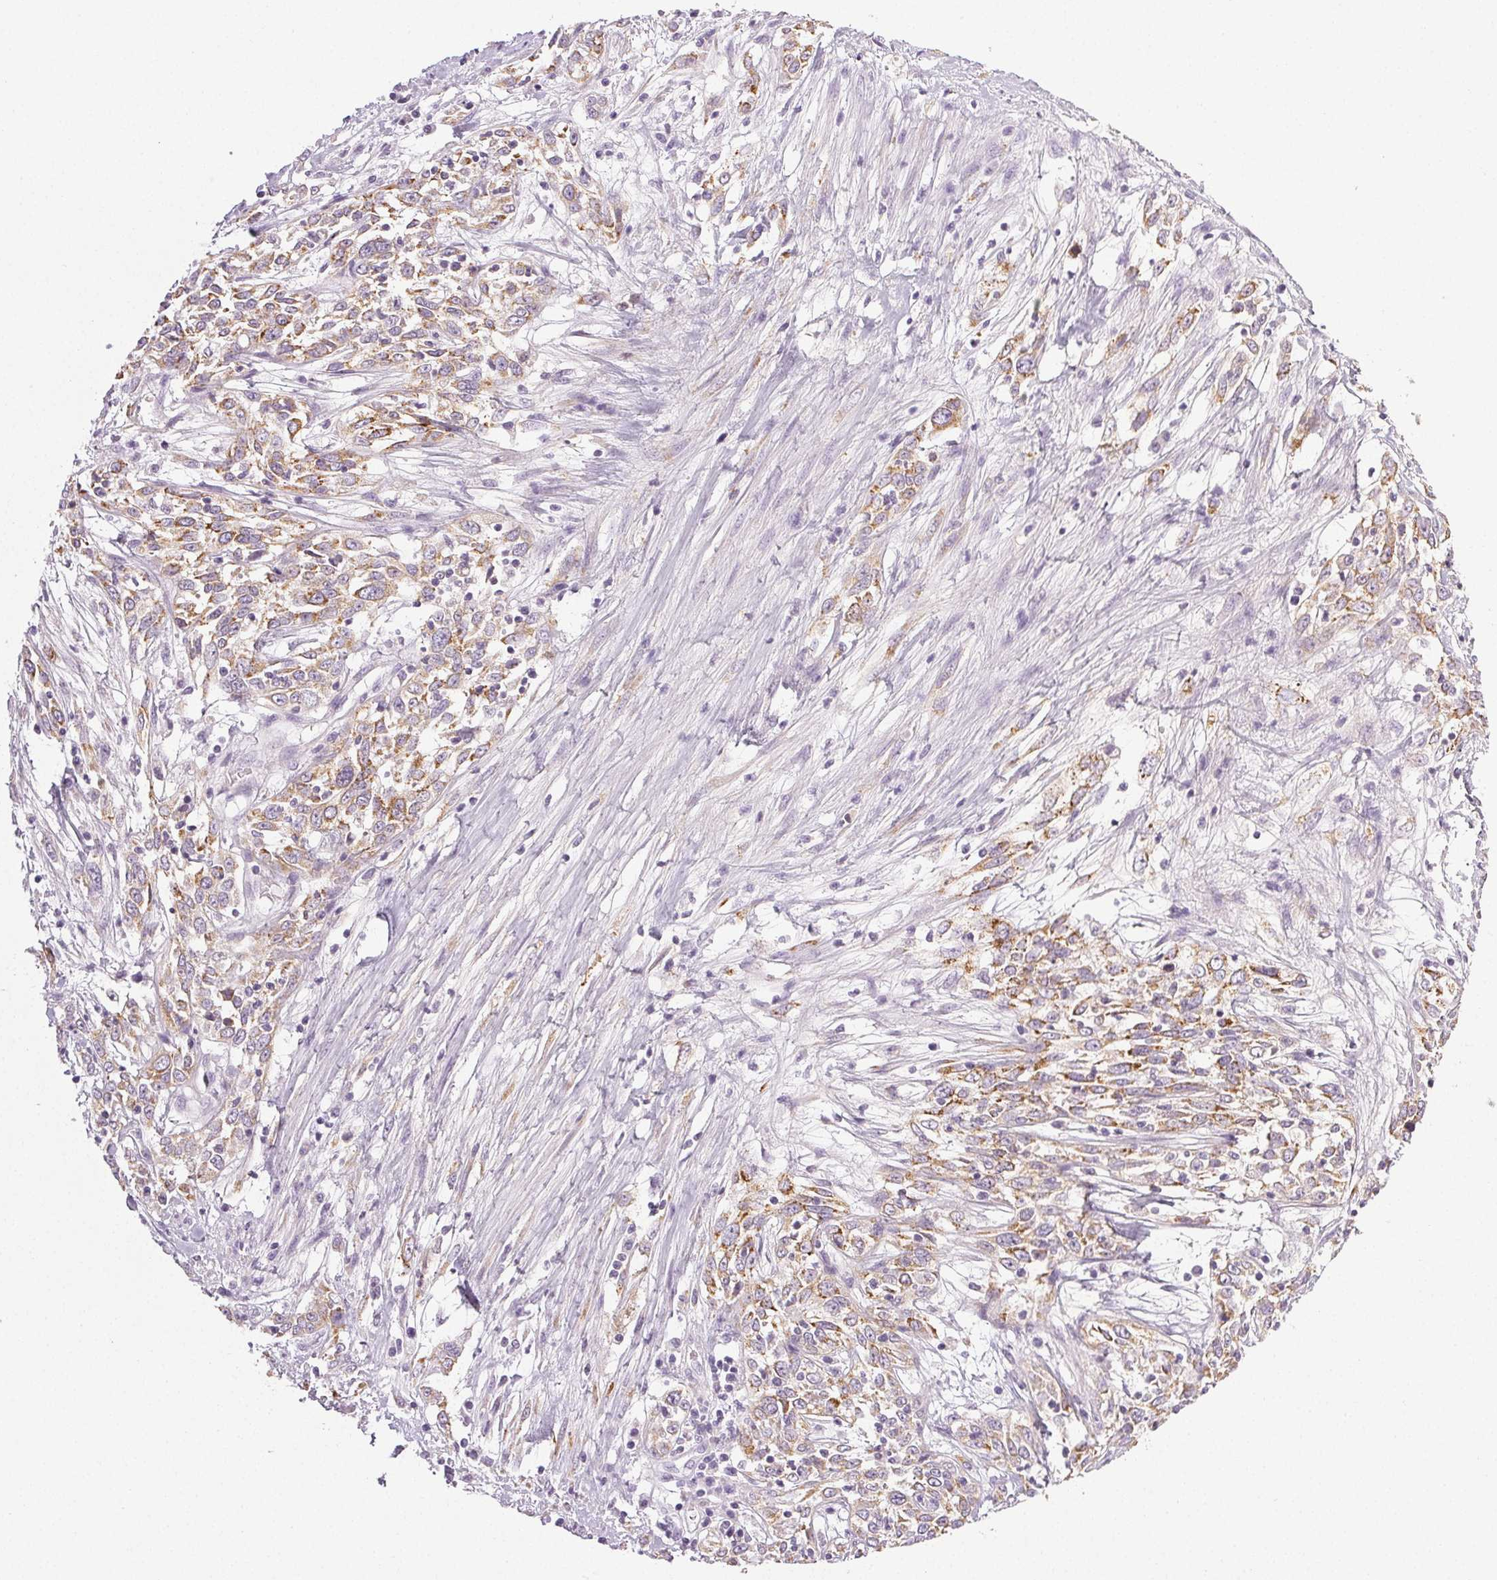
{"staining": {"intensity": "moderate", "quantity": "25%-75%", "location": "cytoplasmic/membranous"}, "tissue": "cervical cancer", "cell_type": "Tumor cells", "image_type": "cancer", "snomed": [{"axis": "morphology", "description": "Adenocarcinoma, NOS"}, {"axis": "topography", "description": "Cervix"}], "caption": "Moderate cytoplasmic/membranous protein staining is appreciated in approximately 25%-75% of tumor cells in cervical cancer.", "gene": "COL7A1", "patient": {"sex": "female", "age": 40}}